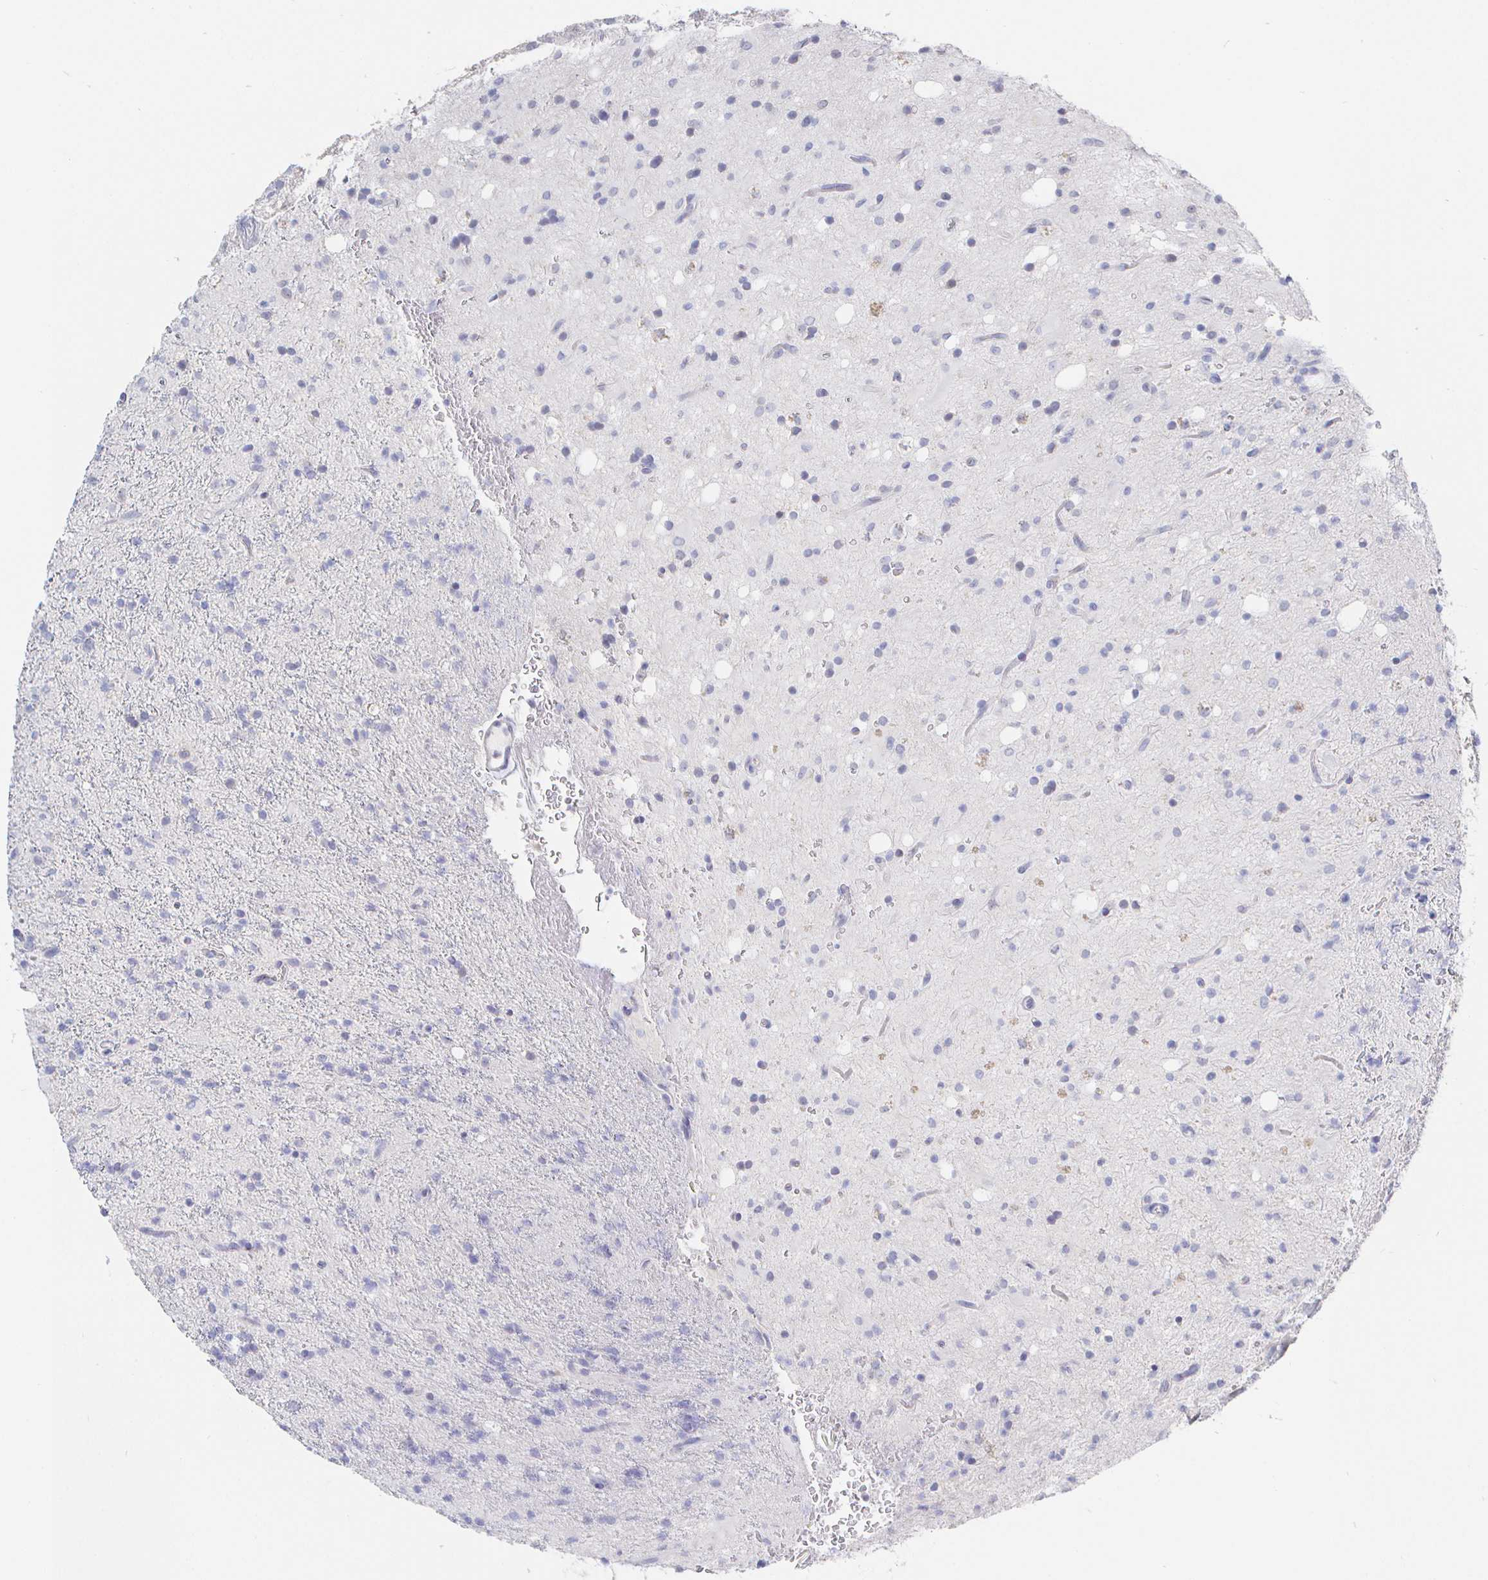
{"staining": {"intensity": "negative", "quantity": "none", "location": "none"}, "tissue": "glioma", "cell_type": "Tumor cells", "image_type": "cancer", "snomed": [{"axis": "morphology", "description": "Glioma, malignant, Low grade"}, {"axis": "topography", "description": "Brain"}], "caption": "This is an IHC image of human glioma. There is no positivity in tumor cells.", "gene": "LRRC23", "patient": {"sex": "female", "age": 33}}